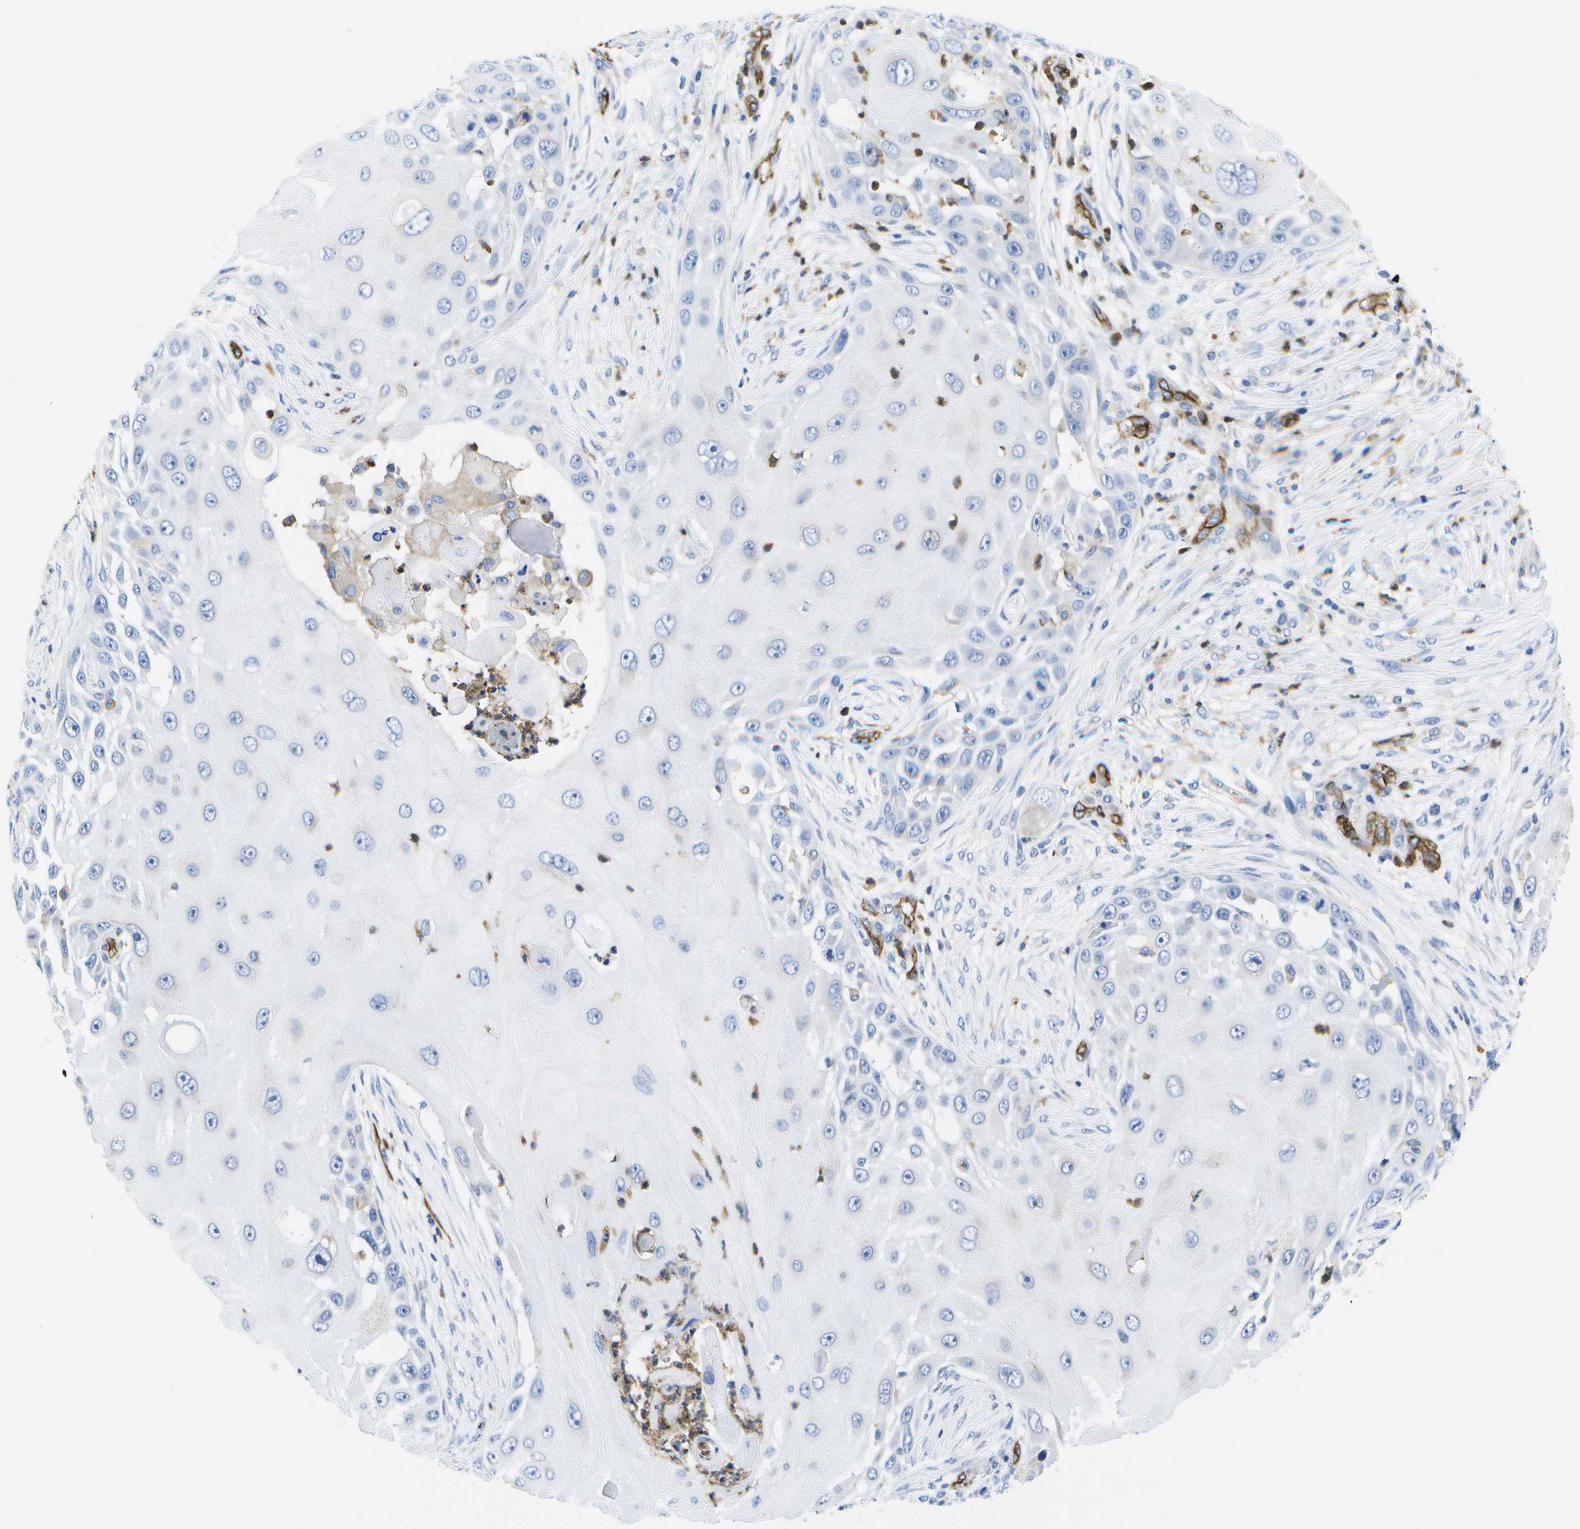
{"staining": {"intensity": "negative", "quantity": "none", "location": "none"}, "tissue": "skin cancer", "cell_type": "Tumor cells", "image_type": "cancer", "snomed": [{"axis": "morphology", "description": "Squamous cell carcinoma, NOS"}, {"axis": "topography", "description": "Skin"}], "caption": "Immunohistochemistry (IHC) of human skin cancer displays no expression in tumor cells.", "gene": "DYSF", "patient": {"sex": "female", "age": 44}}